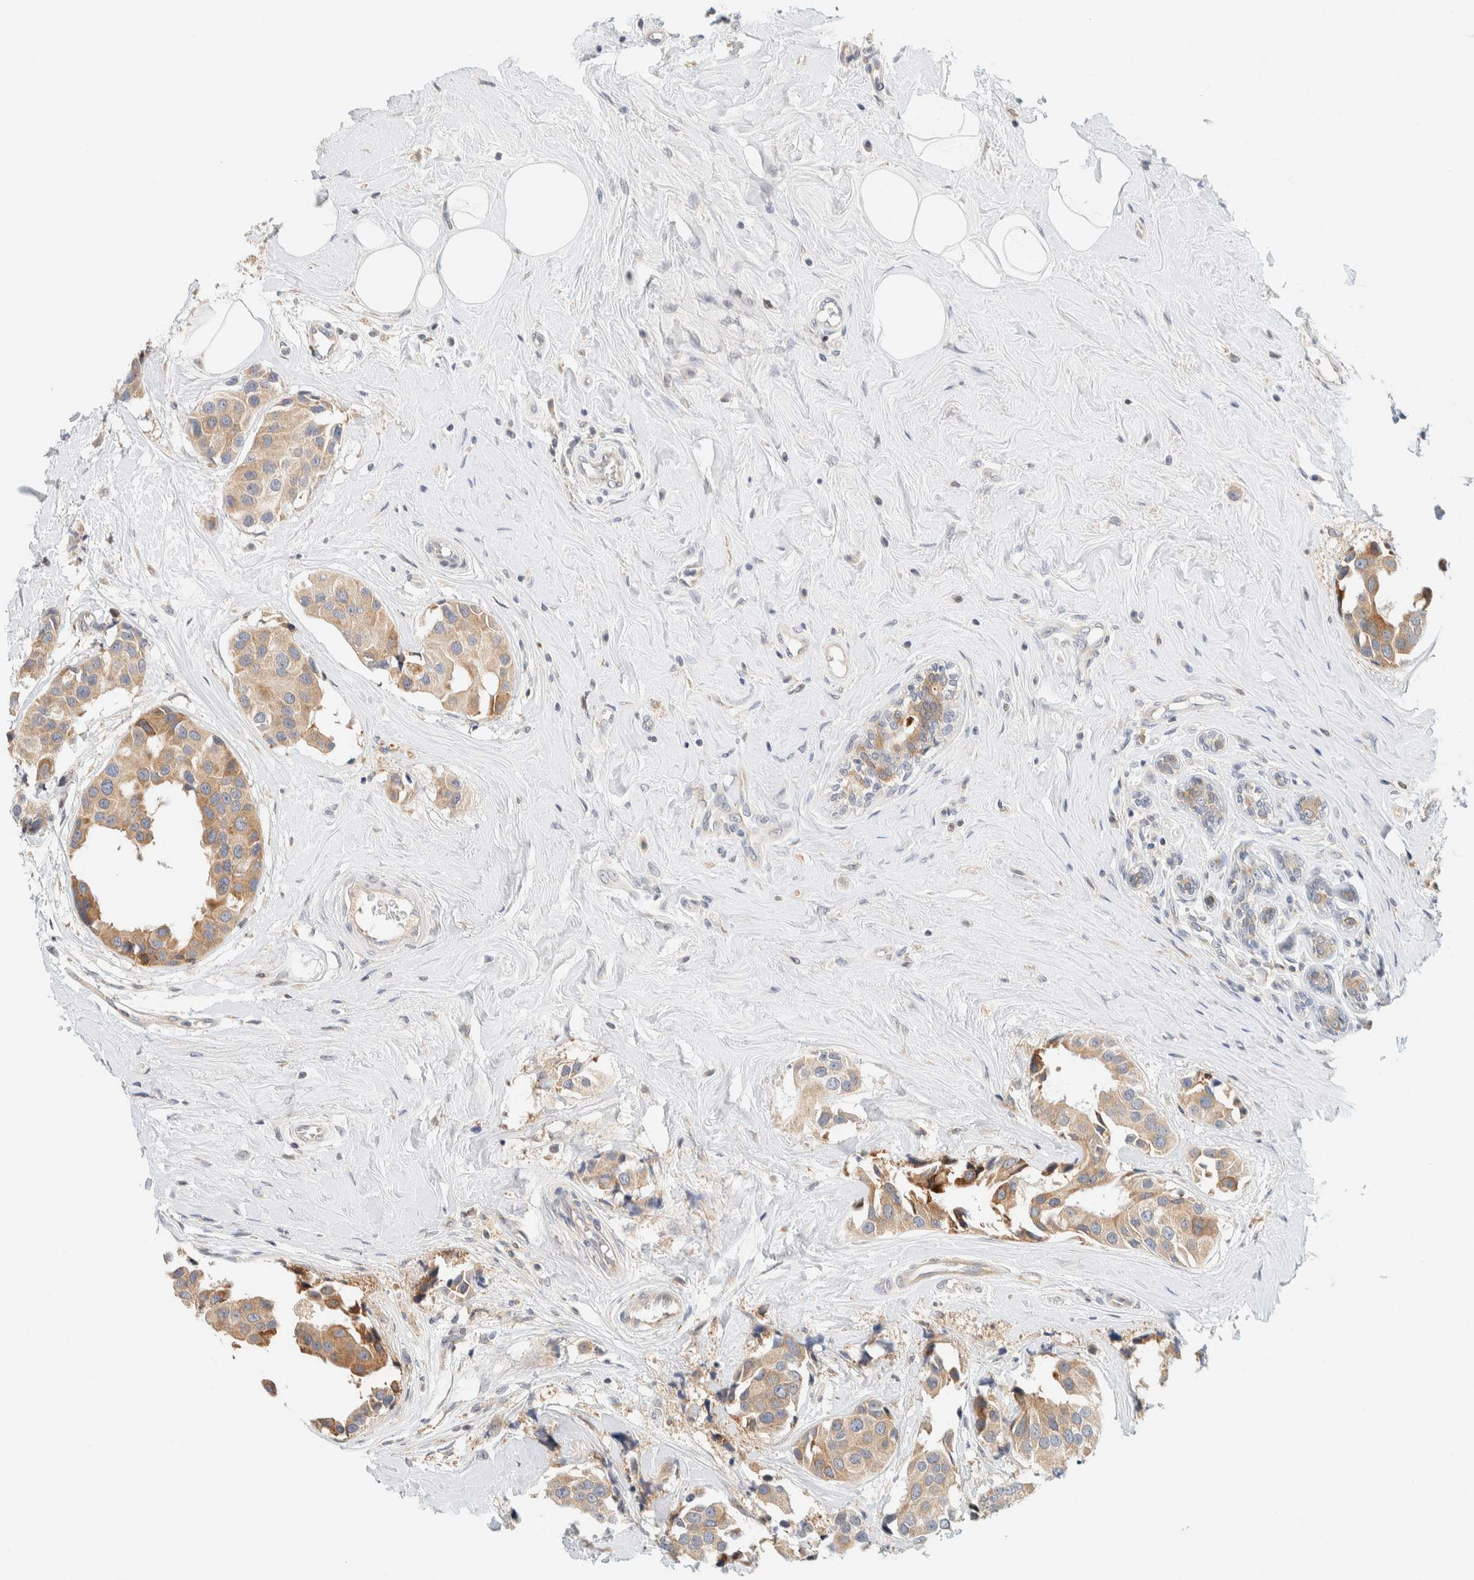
{"staining": {"intensity": "weak", "quantity": ">75%", "location": "cytoplasmic/membranous"}, "tissue": "breast cancer", "cell_type": "Tumor cells", "image_type": "cancer", "snomed": [{"axis": "morphology", "description": "Normal tissue, NOS"}, {"axis": "morphology", "description": "Duct carcinoma"}, {"axis": "topography", "description": "Breast"}], "caption": "High-magnification brightfield microscopy of intraductal carcinoma (breast) stained with DAB (brown) and counterstained with hematoxylin (blue). tumor cells exhibit weak cytoplasmic/membranous expression is present in about>75% of cells.", "gene": "SUMF2", "patient": {"sex": "female", "age": 39}}